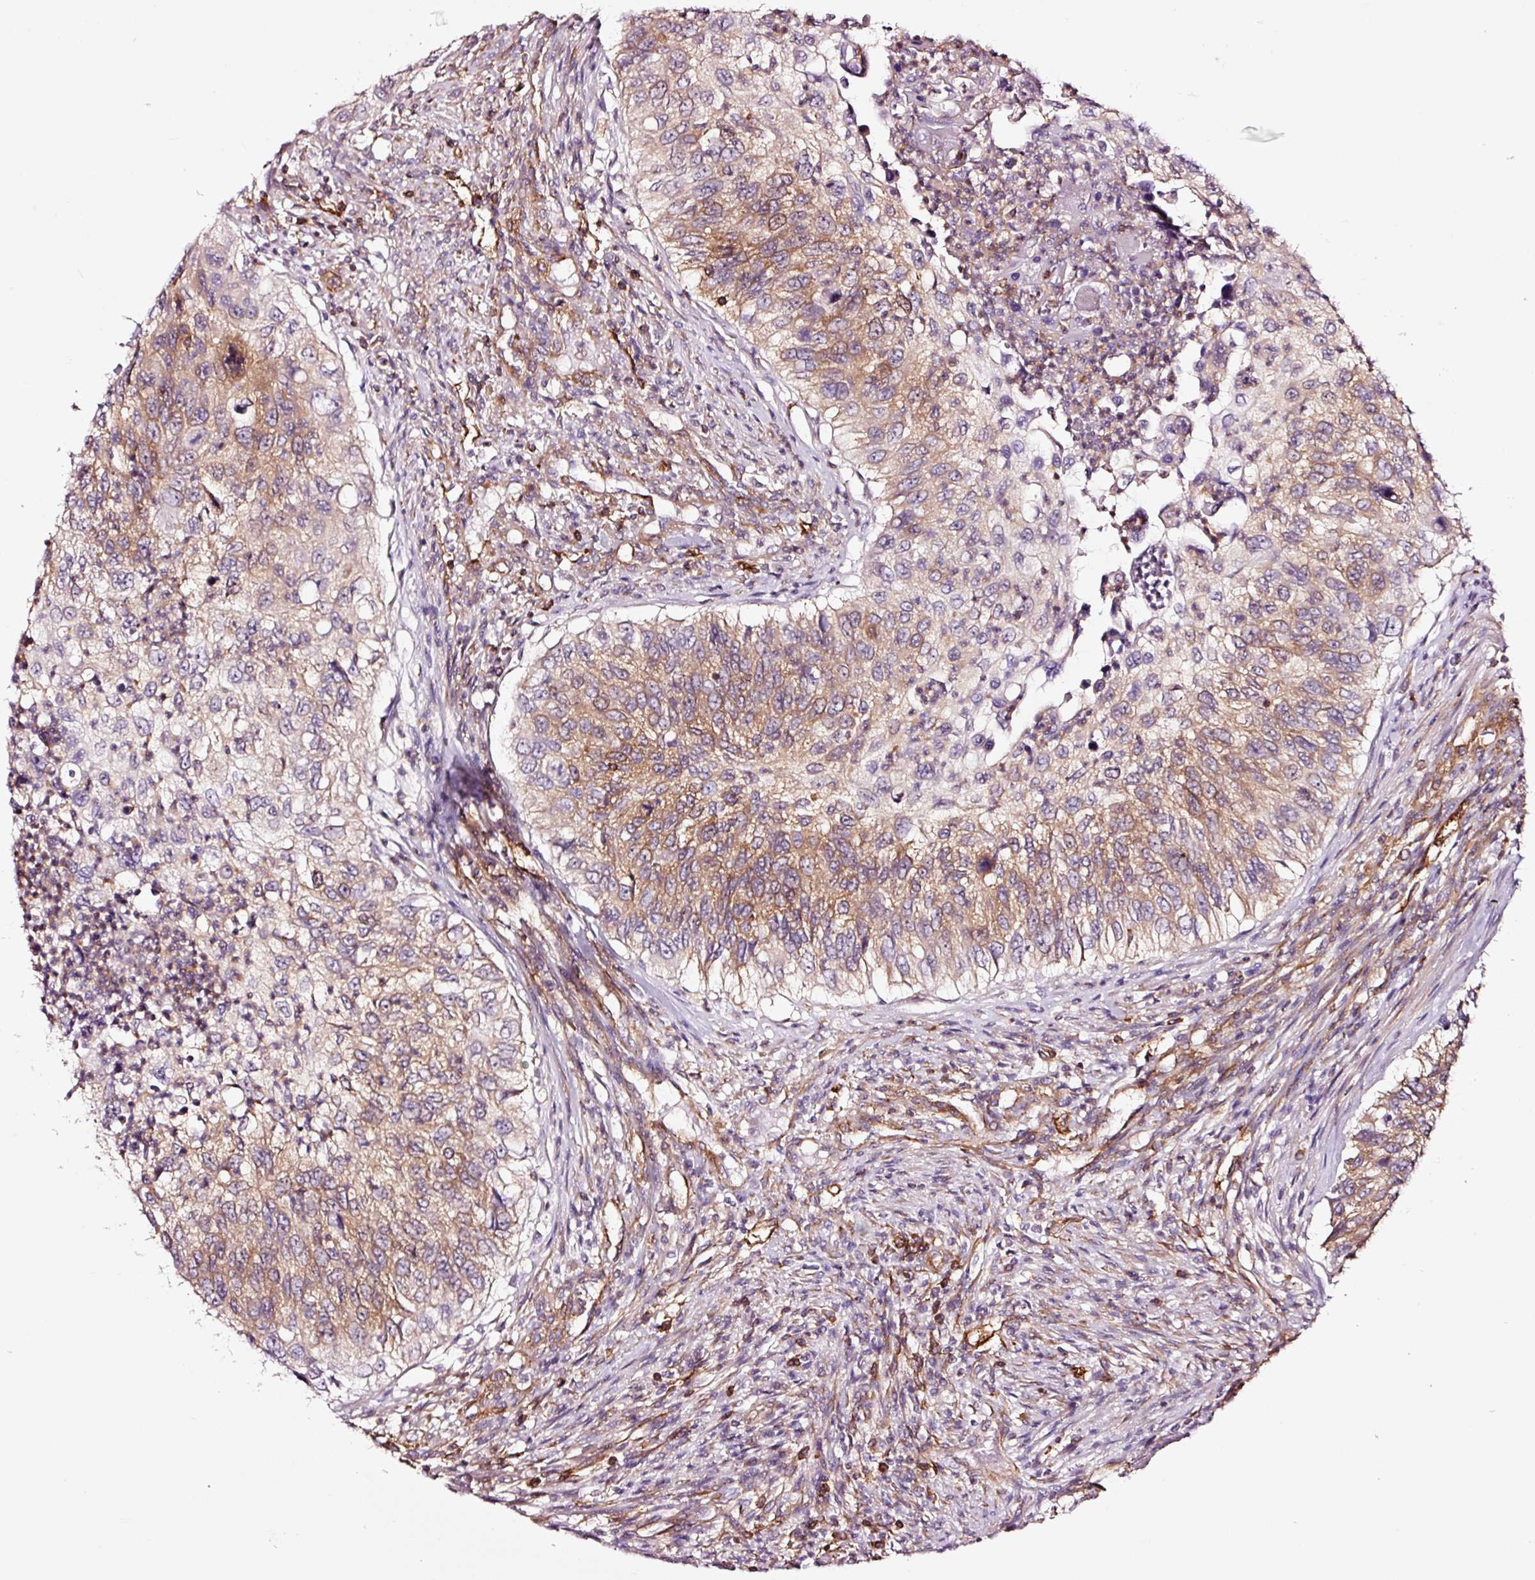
{"staining": {"intensity": "moderate", "quantity": "25%-75%", "location": "cytoplasmic/membranous"}, "tissue": "urothelial cancer", "cell_type": "Tumor cells", "image_type": "cancer", "snomed": [{"axis": "morphology", "description": "Urothelial carcinoma, High grade"}, {"axis": "topography", "description": "Urinary bladder"}], "caption": "An image showing moderate cytoplasmic/membranous positivity in approximately 25%-75% of tumor cells in high-grade urothelial carcinoma, as visualized by brown immunohistochemical staining.", "gene": "ADD3", "patient": {"sex": "female", "age": 60}}